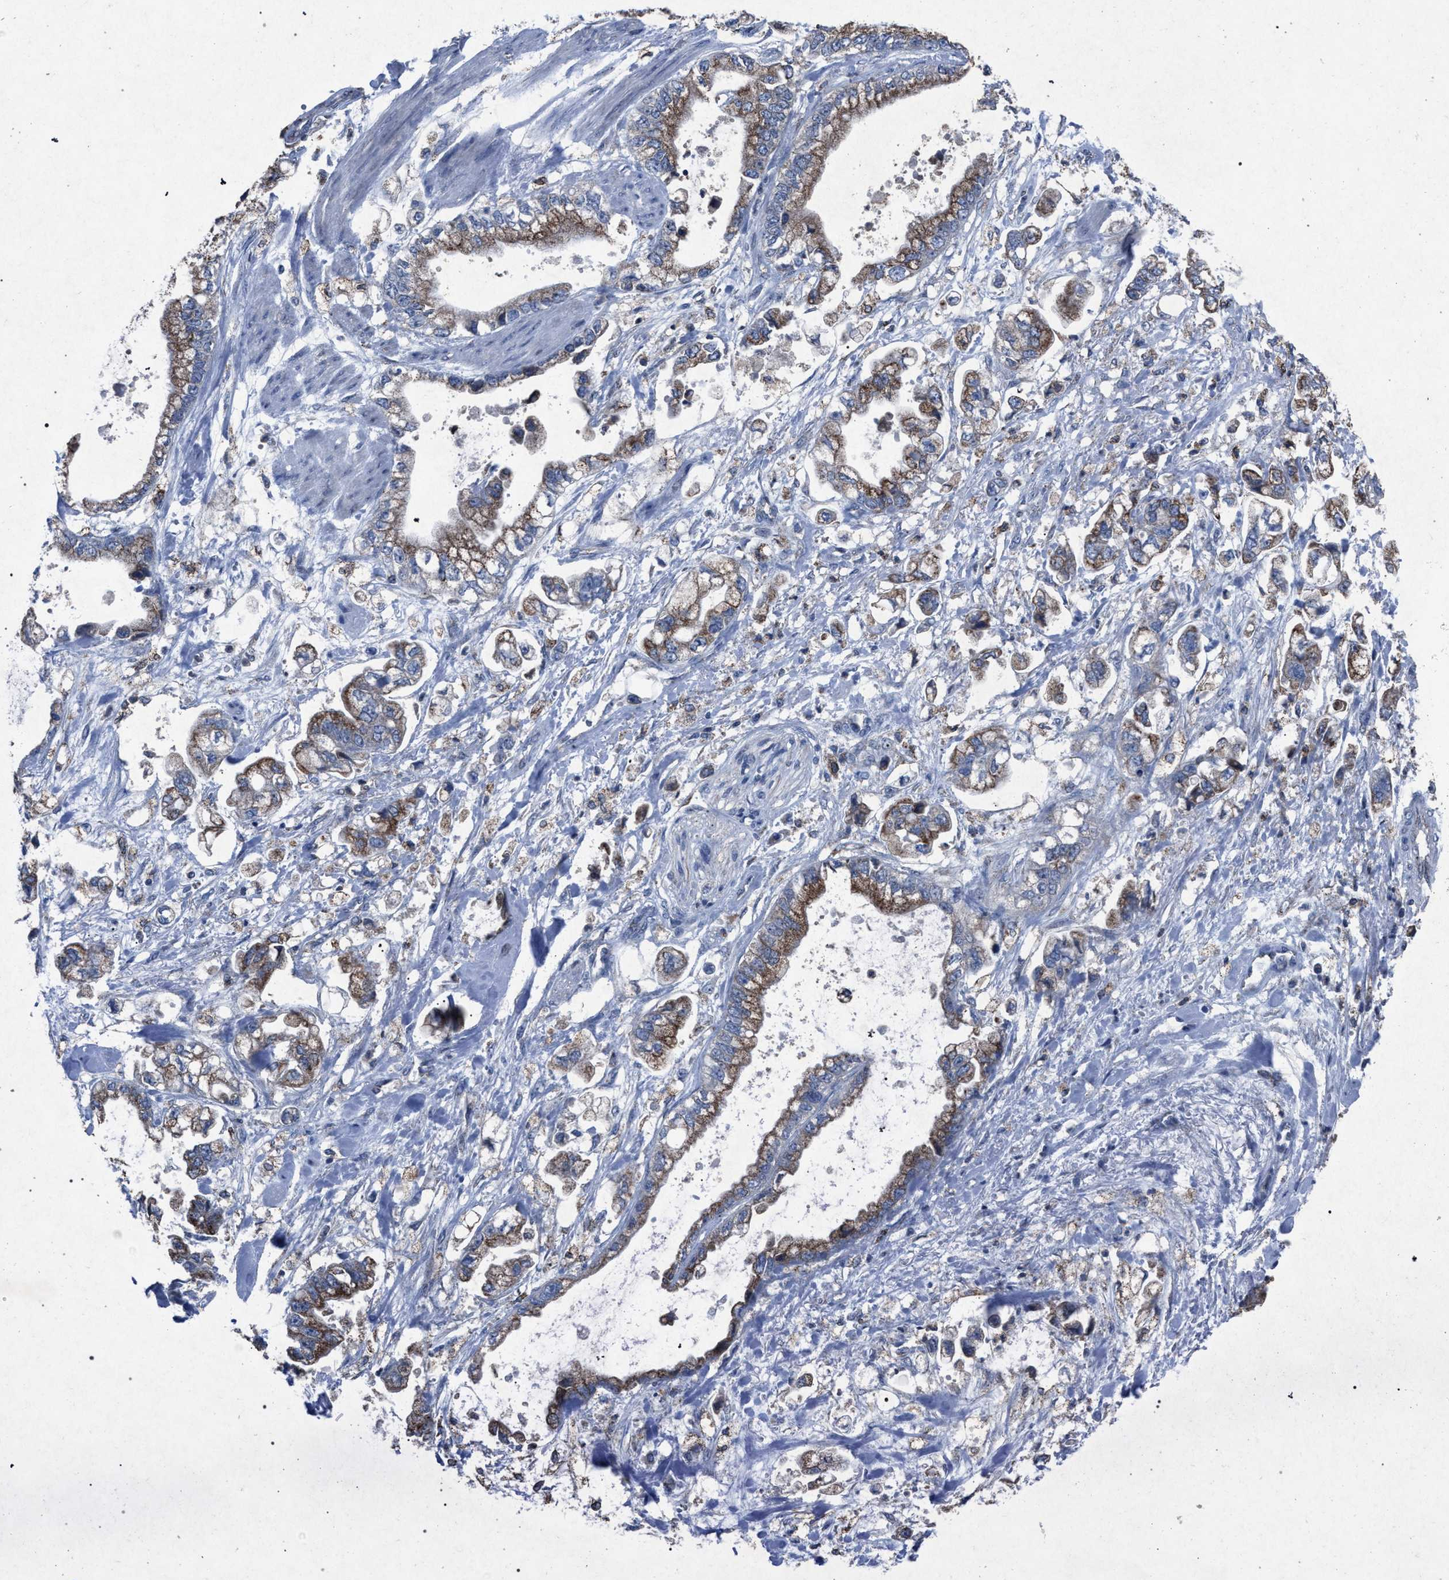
{"staining": {"intensity": "moderate", "quantity": ">75%", "location": "cytoplasmic/membranous"}, "tissue": "stomach cancer", "cell_type": "Tumor cells", "image_type": "cancer", "snomed": [{"axis": "morphology", "description": "Normal tissue, NOS"}, {"axis": "morphology", "description": "Adenocarcinoma, NOS"}, {"axis": "topography", "description": "Stomach"}], "caption": "Moderate cytoplasmic/membranous protein expression is identified in approximately >75% of tumor cells in adenocarcinoma (stomach). The staining was performed using DAB (3,3'-diaminobenzidine), with brown indicating positive protein expression. Nuclei are stained blue with hematoxylin.", "gene": "HSD17B4", "patient": {"sex": "male", "age": 62}}